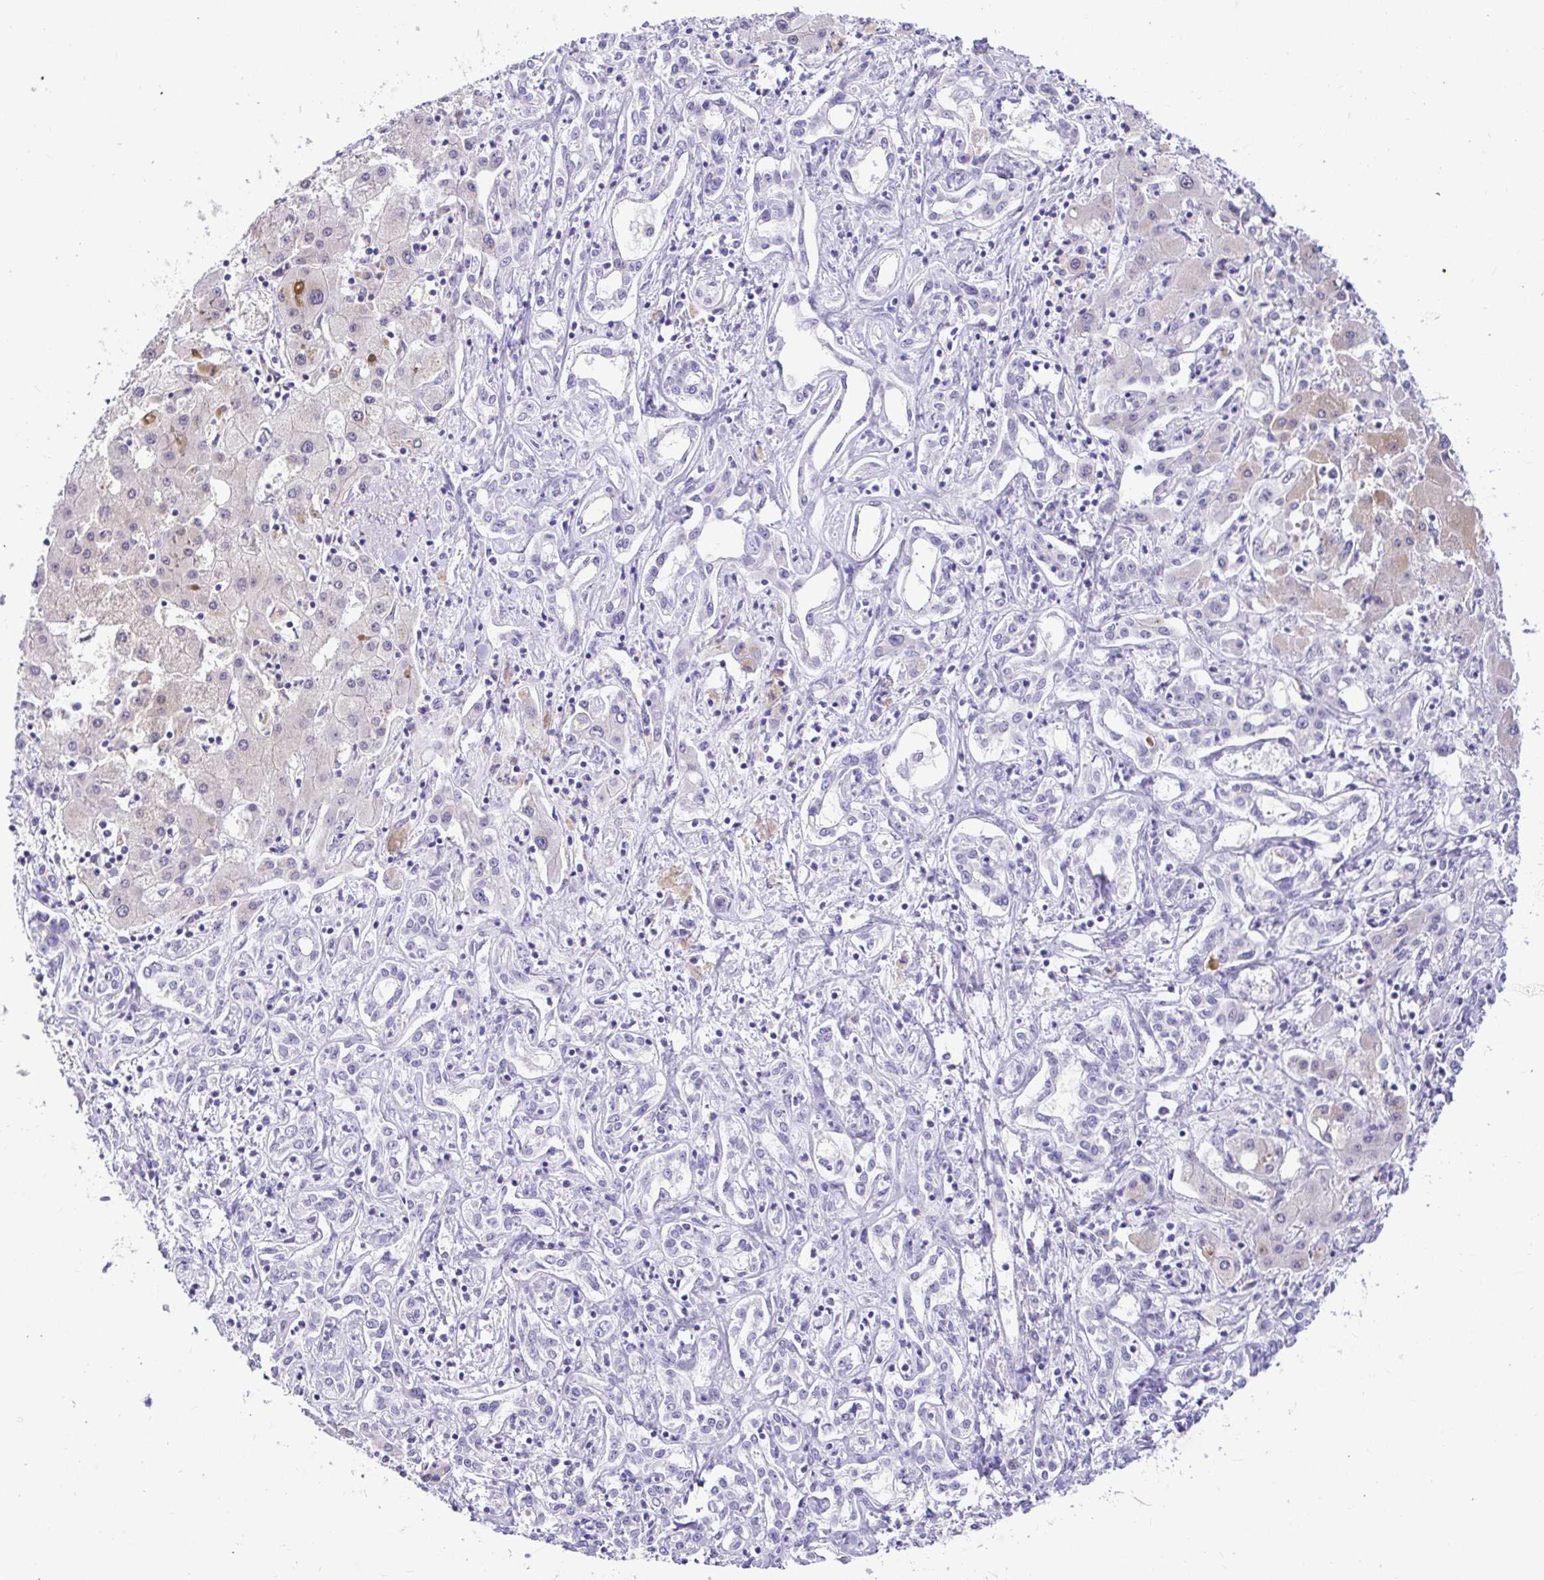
{"staining": {"intensity": "negative", "quantity": "none", "location": "none"}, "tissue": "liver cancer", "cell_type": "Tumor cells", "image_type": "cancer", "snomed": [{"axis": "morphology", "description": "Cholangiocarcinoma"}, {"axis": "topography", "description": "Liver"}], "caption": "This is an IHC photomicrograph of human liver cancer (cholangiocarcinoma). There is no staining in tumor cells.", "gene": "CDO1", "patient": {"sex": "female", "age": 64}}